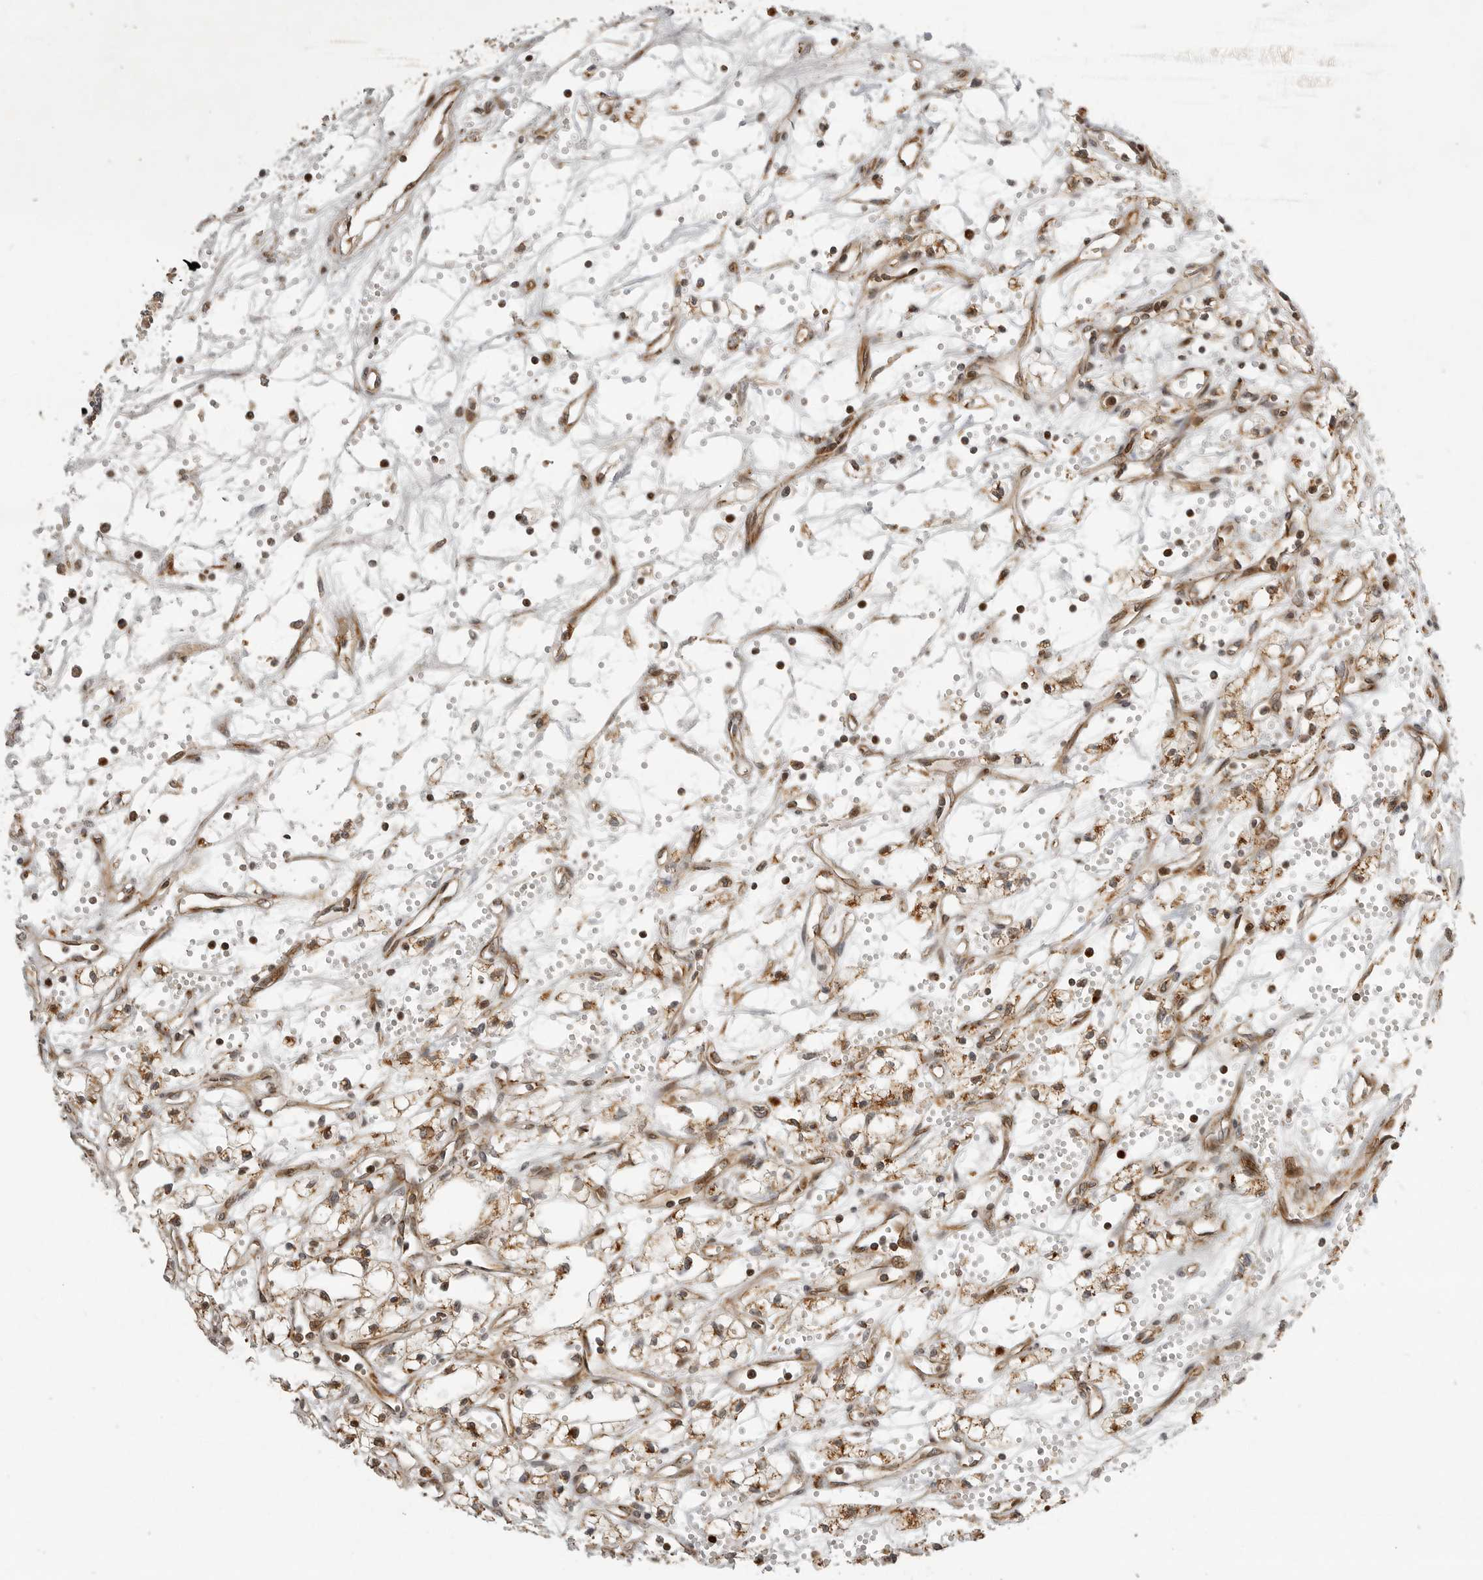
{"staining": {"intensity": "moderate", "quantity": ">75%", "location": "cytoplasmic/membranous"}, "tissue": "renal cancer", "cell_type": "Tumor cells", "image_type": "cancer", "snomed": [{"axis": "morphology", "description": "Adenocarcinoma, NOS"}, {"axis": "topography", "description": "Kidney"}], "caption": "Brown immunohistochemical staining in renal adenocarcinoma shows moderate cytoplasmic/membranous expression in about >75% of tumor cells.", "gene": "NARS2", "patient": {"sex": "male", "age": 59}}